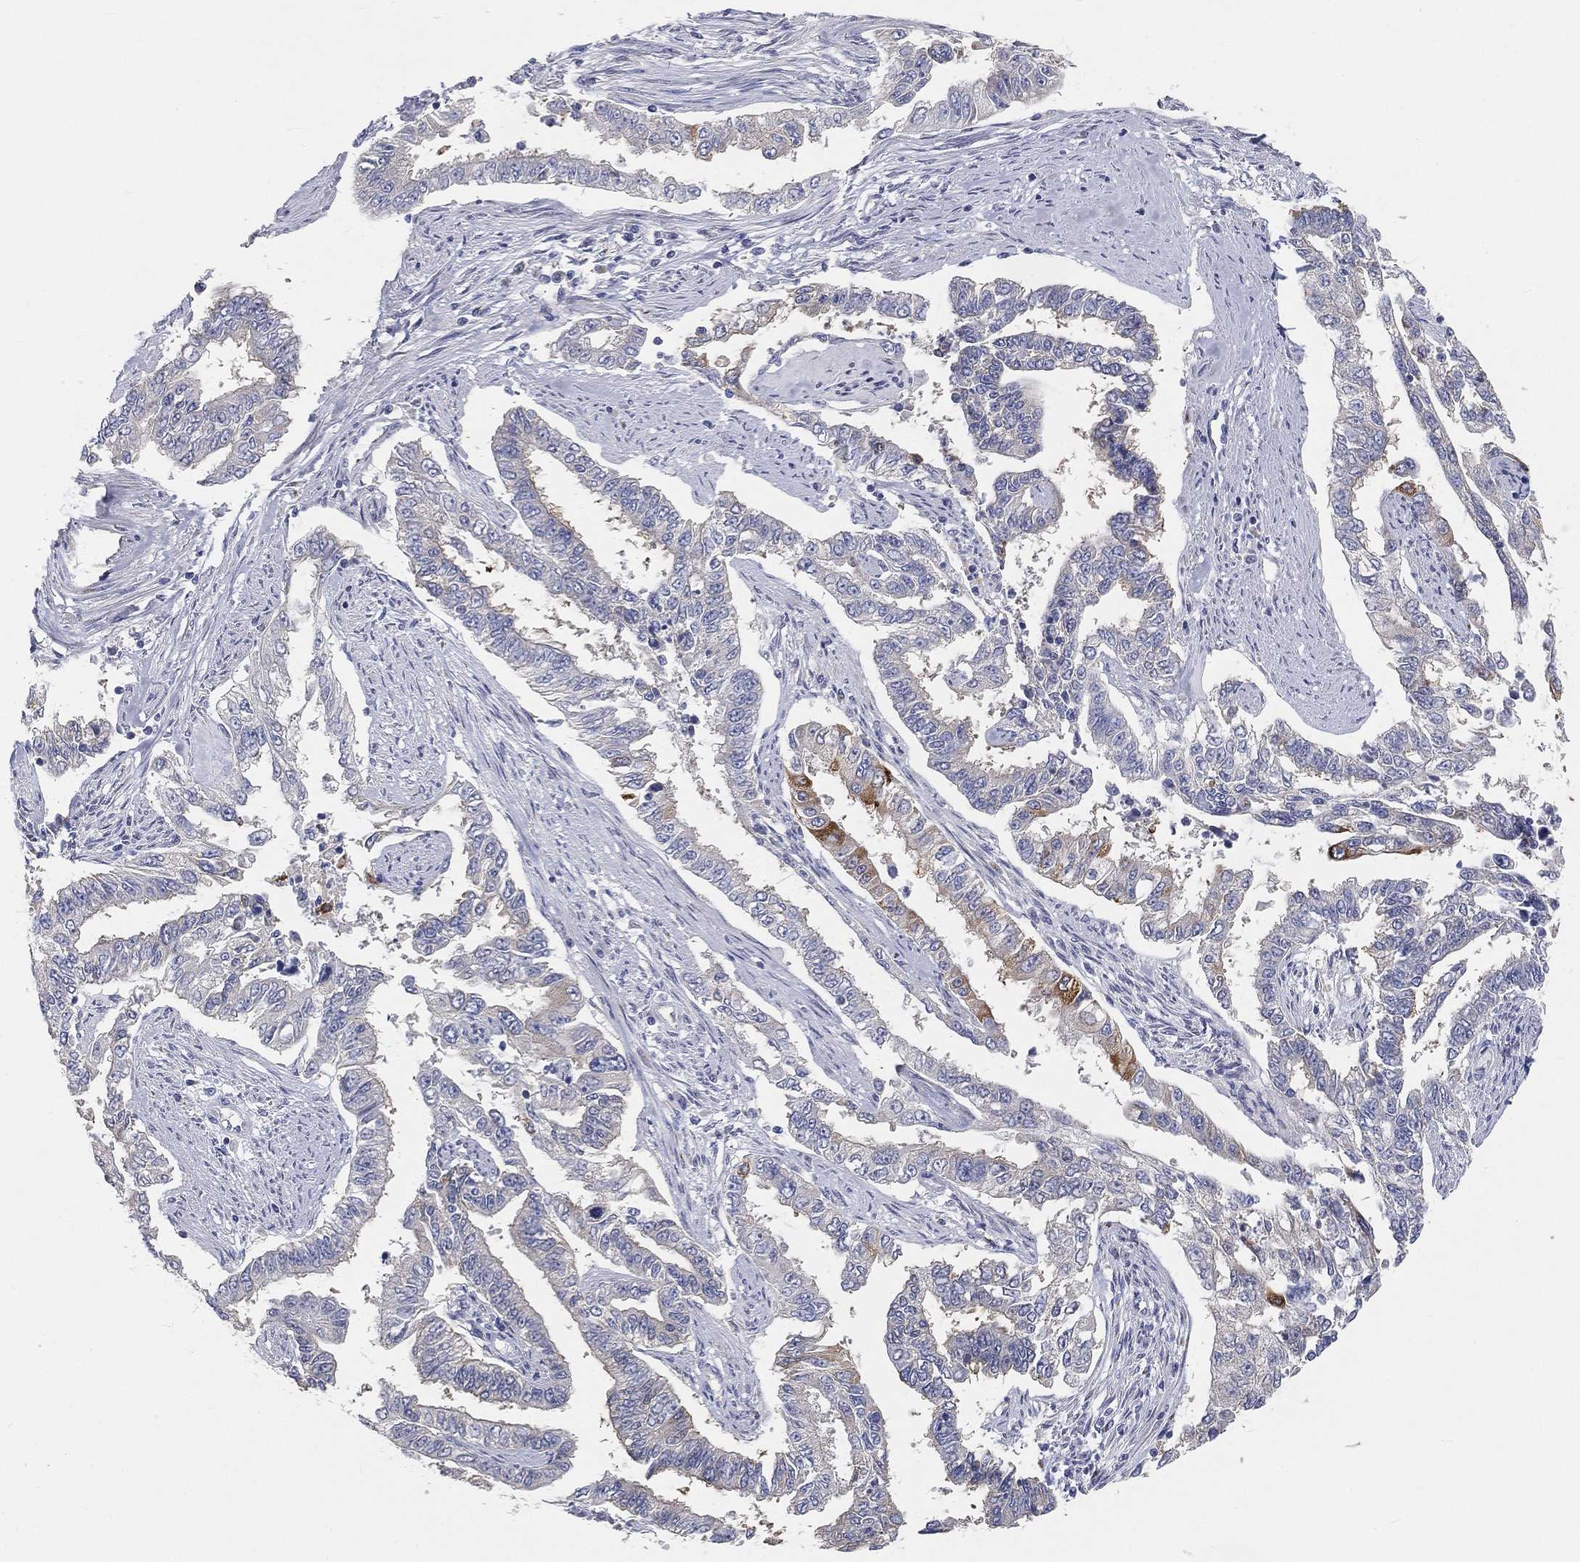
{"staining": {"intensity": "negative", "quantity": "none", "location": "none"}, "tissue": "endometrial cancer", "cell_type": "Tumor cells", "image_type": "cancer", "snomed": [{"axis": "morphology", "description": "Adenocarcinoma, NOS"}, {"axis": "topography", "description": "Uterus"}], "caption": "High power microscopy micrograph of an IHC micrograph of adenocarcinoma (endometrial), revealing no significant staining in tumor cells.", "gene": "TMEM25", "patient": {"sex": "female", "age": 59}}